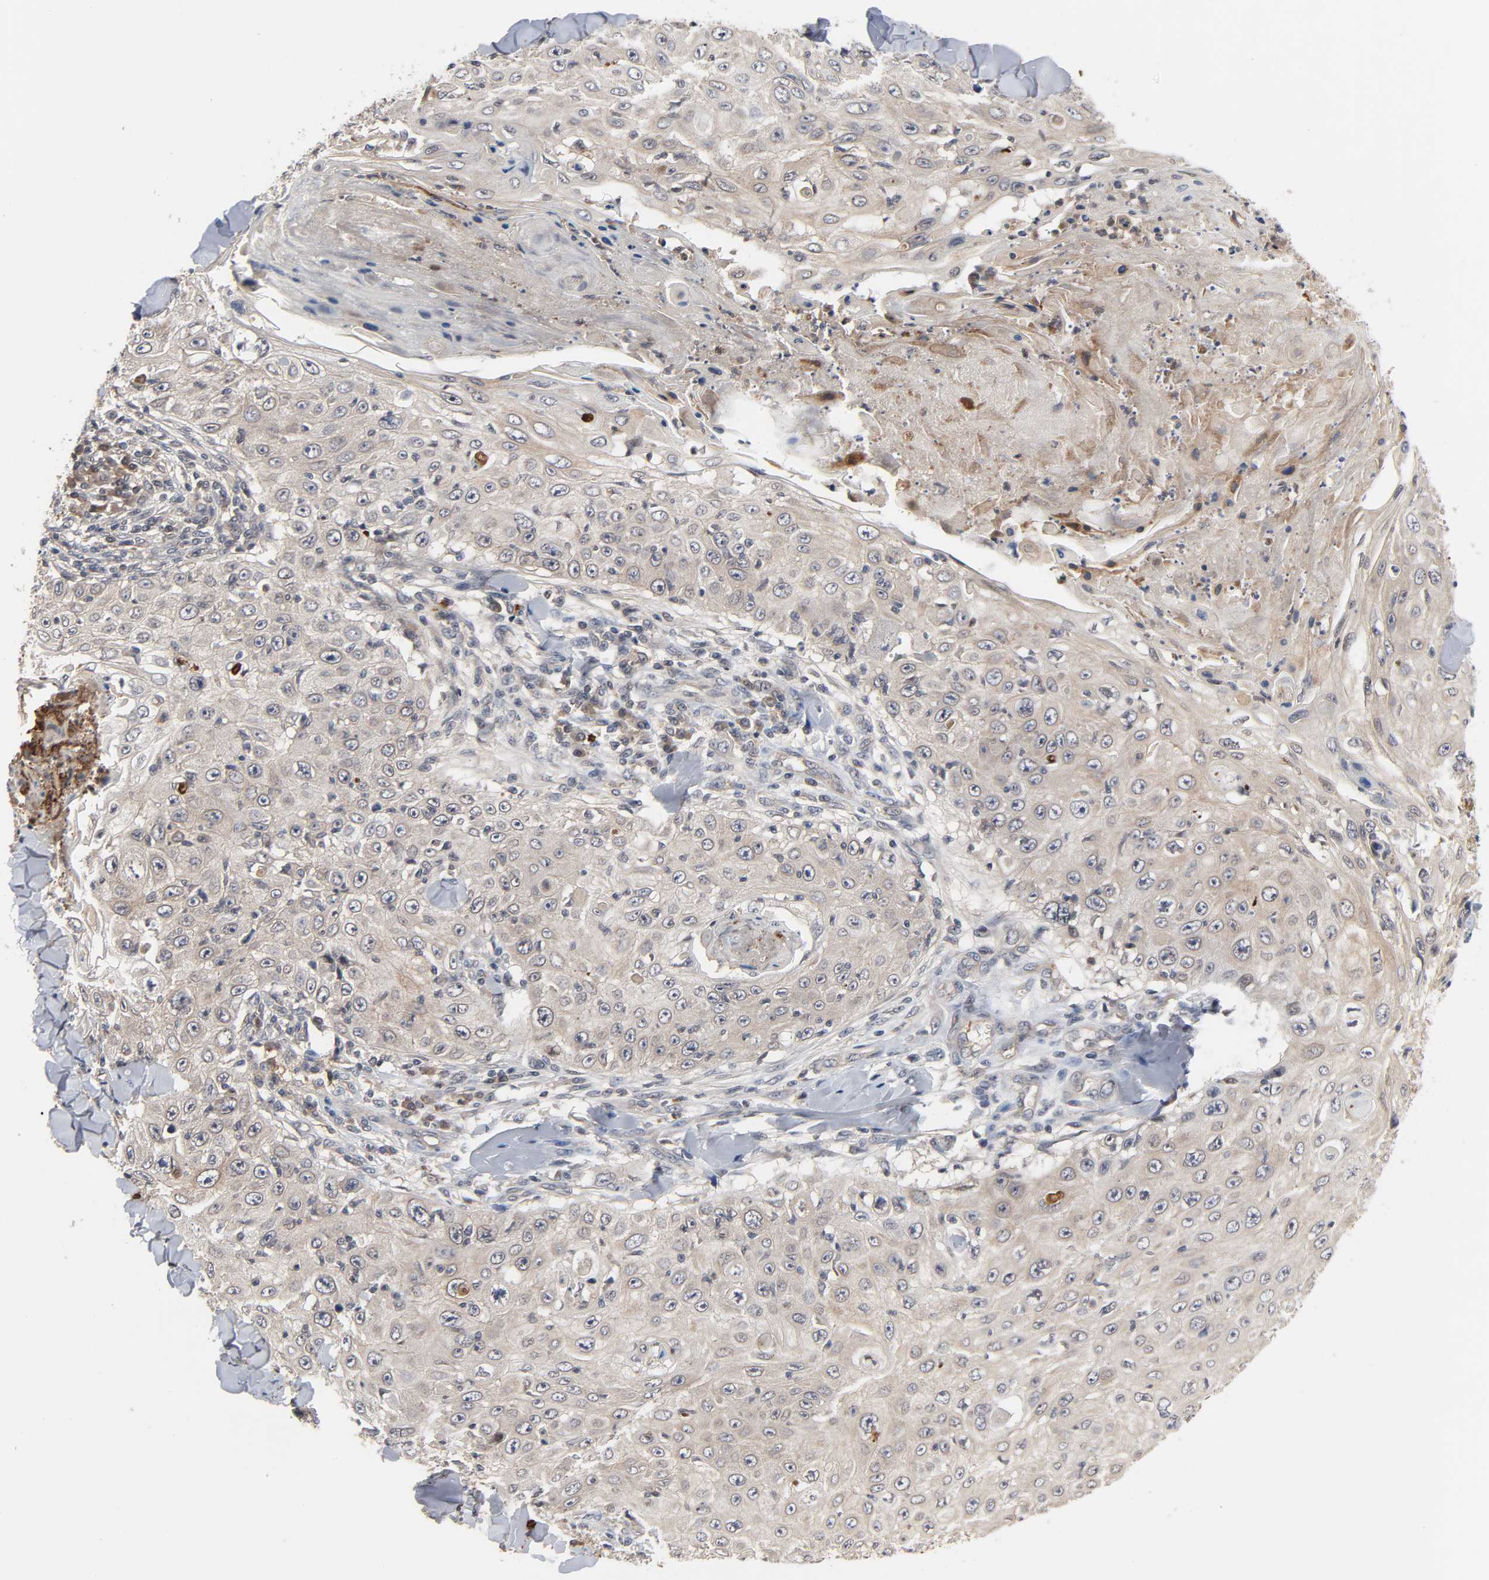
{"staining": {"intensity": "weak", "quantity": ">75%", "location": "cytoplasmic/membranous"}, "tissue": "skin cancer", "cell_type": "Tumor cells", "image_type": "cancer", "snomed": [{"axis": "morphology", "description": "Squamous cell carcinoma, NOS"}, {"axis": "topography", "description": "Skin"}], "caption": "A brown stain shows weak cytoplasmic/membranous positivity of a protein in skin squamous cell carcinoma tumor cells.", "gene": "CCDC175", "patient": {"sex": "male", "age": 86}}